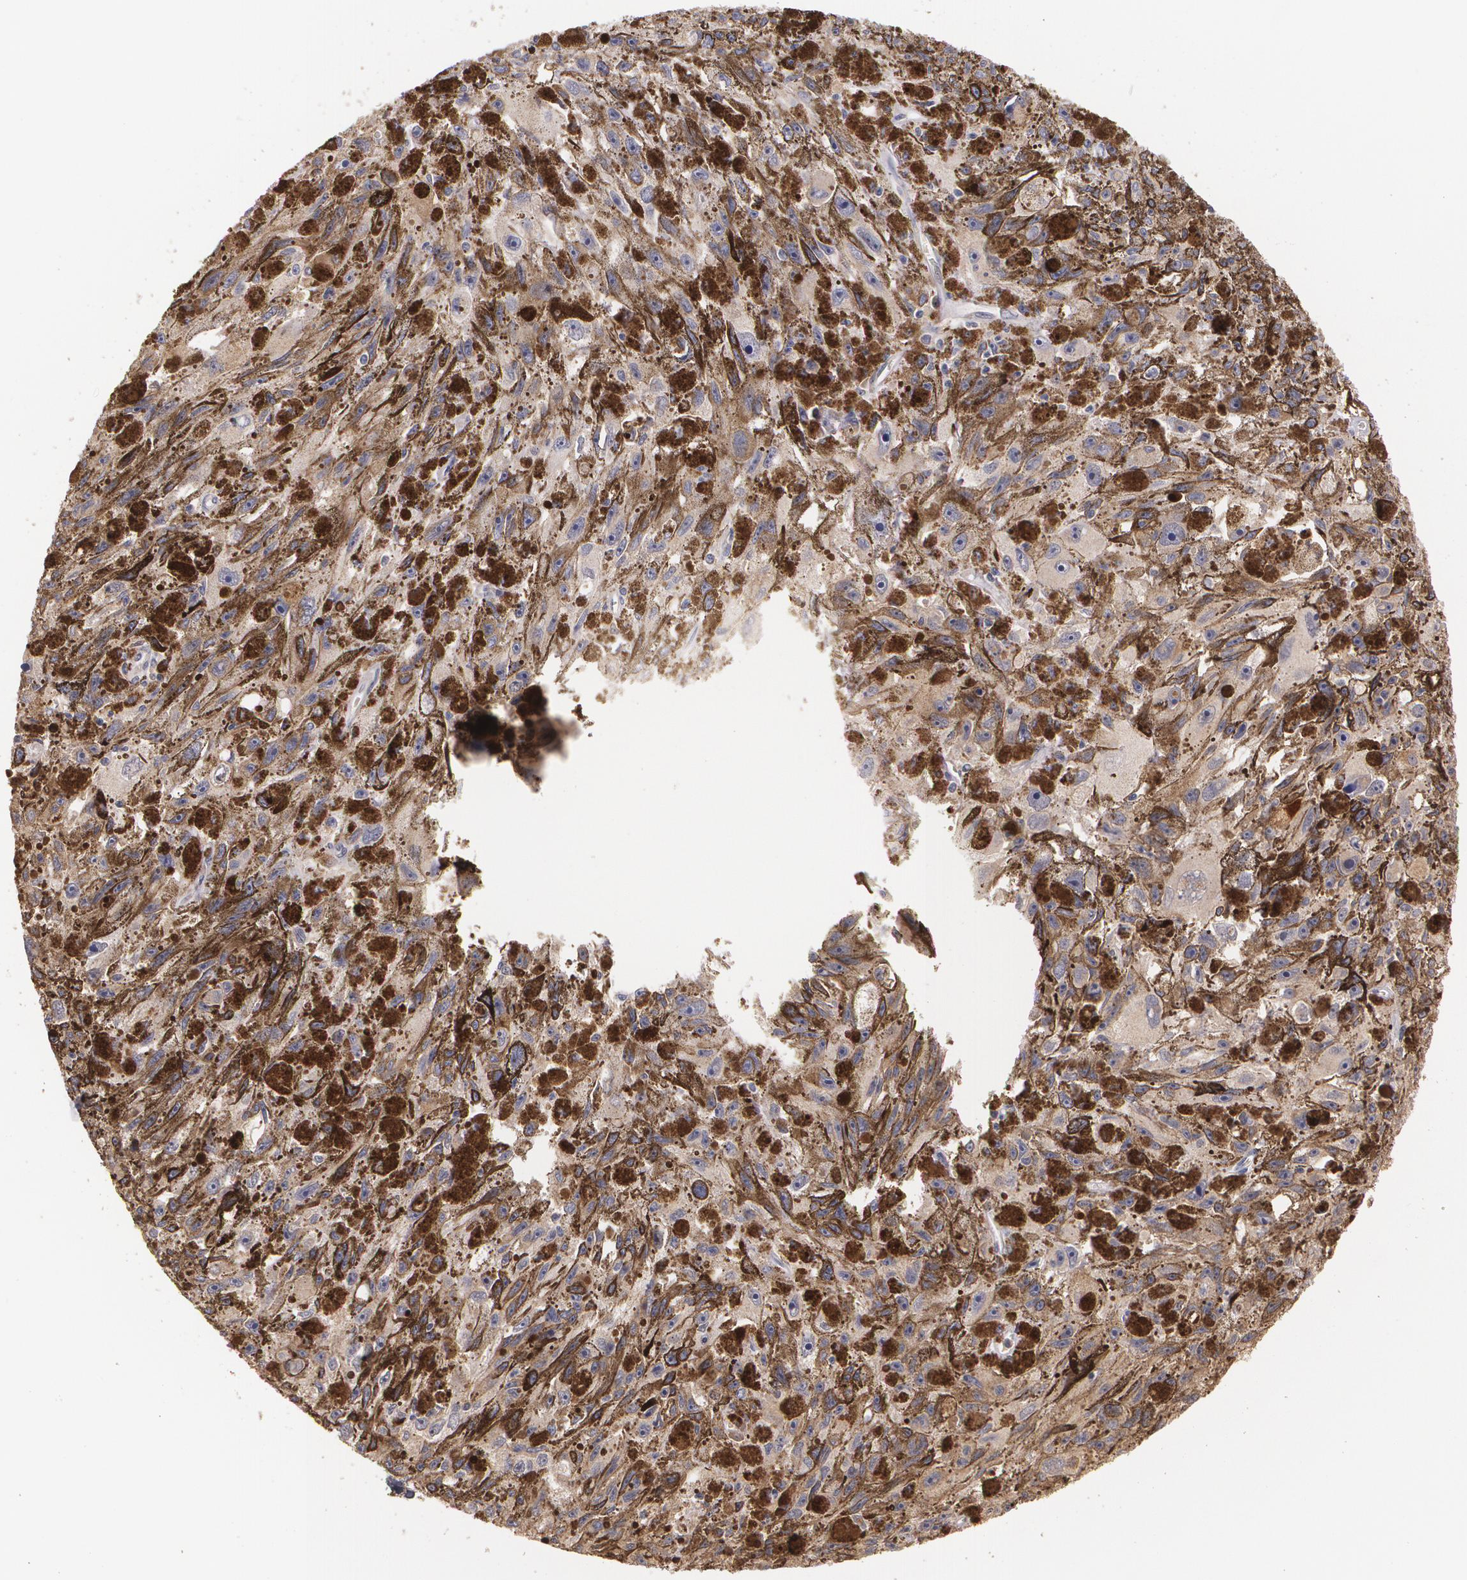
{"staining": {"intensity": "negative", "quantity": "none", "location": "none"}, "tissue": "melanoma", "cell_type": "Tumor cells", "image_type": "cancer", "snomed": [{"axis": "morphology", "description": "Malignant melanoma, NOS"}, {"axis": "topography", "description": "Skin"}], "caption": "Tumor cells show no significant expression in melanoma.", "gene": "IFNGR2", "patient": {"sex": "female", "age": 104}}